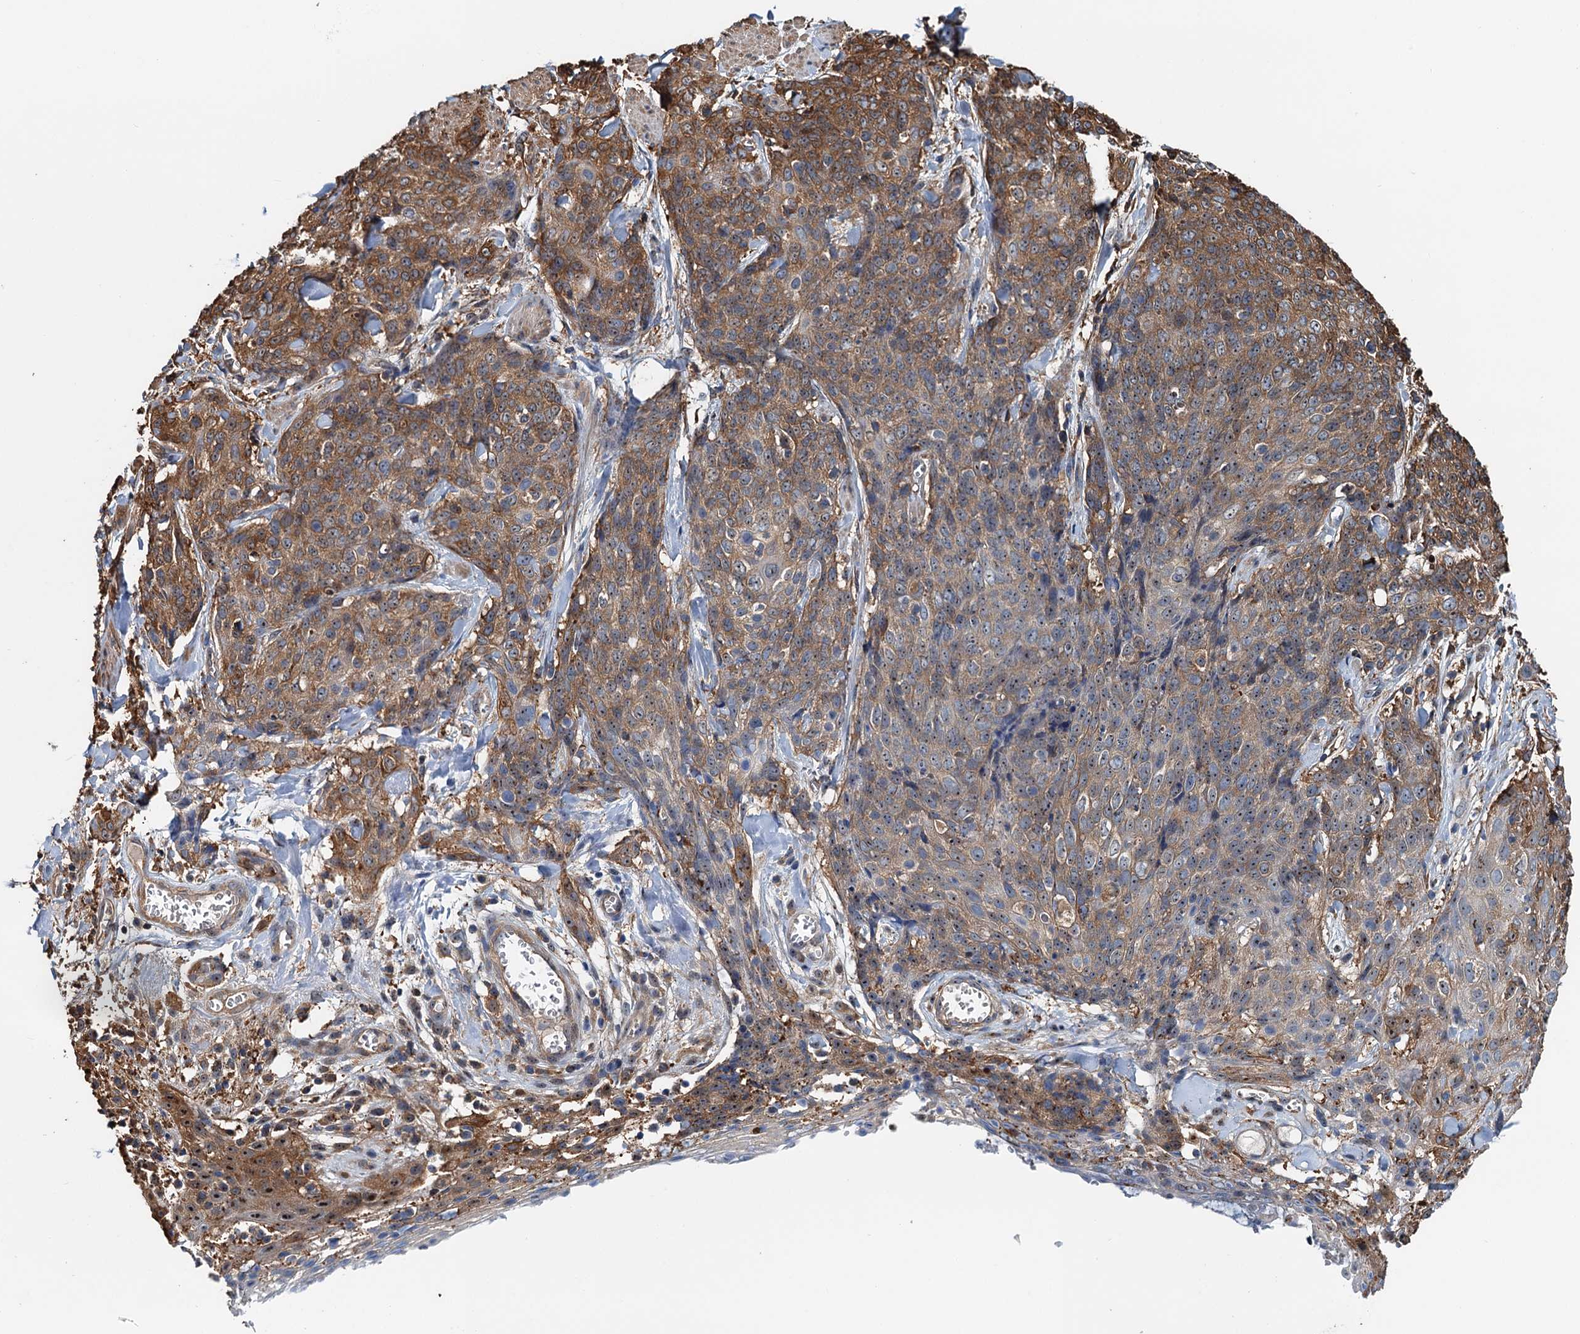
{"staining": {"intensity": "moderate", "quantity": ">75%", "location": "cytoplasmic/membranous"}, "tissue": "skin cancer", "cell_type": "Tumor cells", "image_type": "cancer", "snomed": [{"axis": "morphology", "description": "Squamous cell carcinoma, NOS"}, {"axis": "topography", "description": "Skin"}, {"axis": "topography", "description": "Vulva"}], "caption": "Skin cancer stained with a brown dye shows moderate cytoplasmic/membranous positive staining in about >75% of tumor cells.", "gene": "USP6NL", "patient": {"sex": "female", "age": 85}}